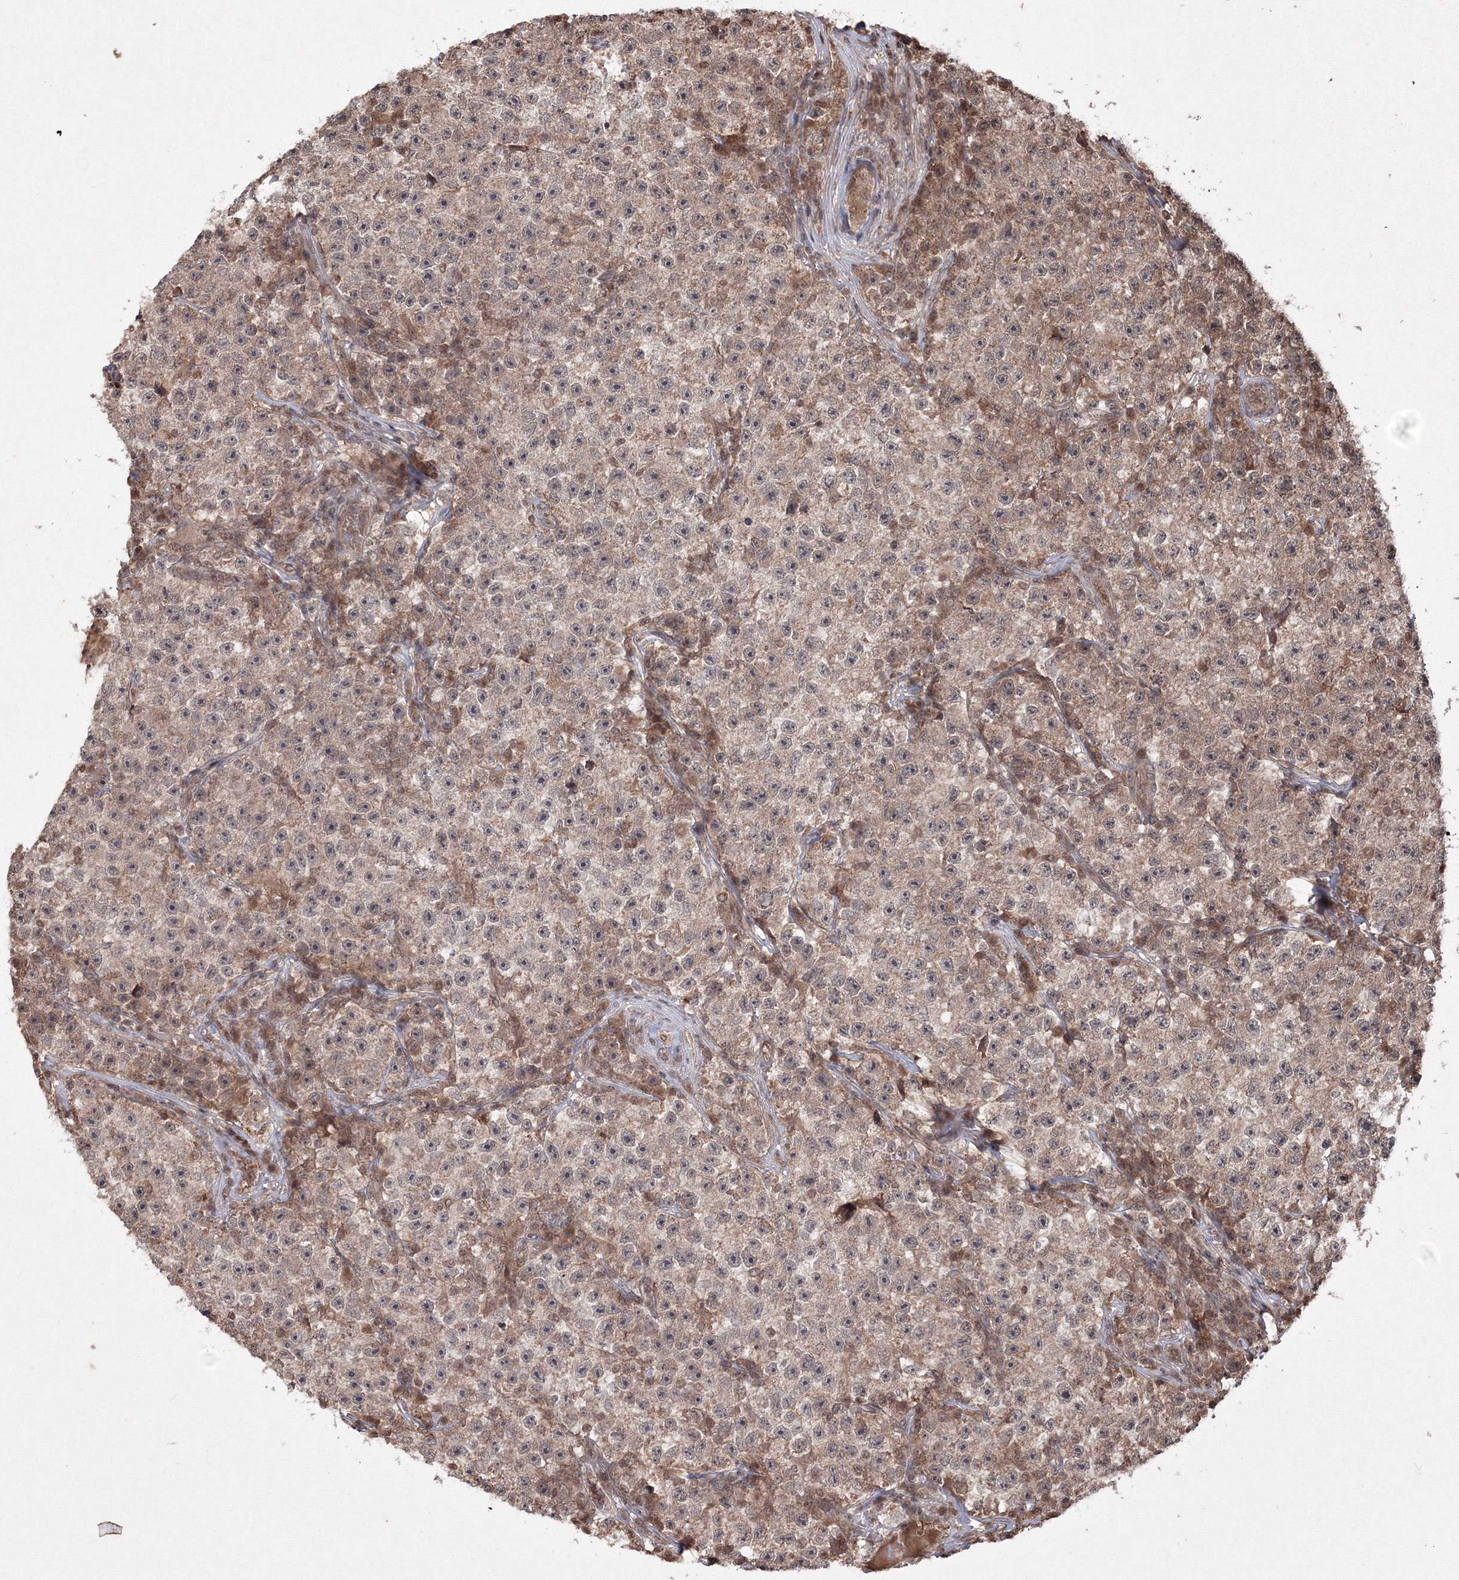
{"staining": {"intensity": "moderate", "quantity": "25%-75%", "location": "cytoplasmic/membranous"}, "tissue": "testis cancer", "cell_type": "Tumor cells", "image_type": "cancer", "snomed": [{"axis": "morphology", "description": "Seminoma, NOS"}, {"axis": "topography", "description": "Testis"}], "caption": "Tumor cells demonstrate moderate cytoplasmic/membranous positivity in about 25%-75% of cells in testis cancer (seminoma). (Brightfield microscopy of DAB IHC at high magnification).", "gene": "PEX13", "patient": {"sex": "male", "age": 22}}